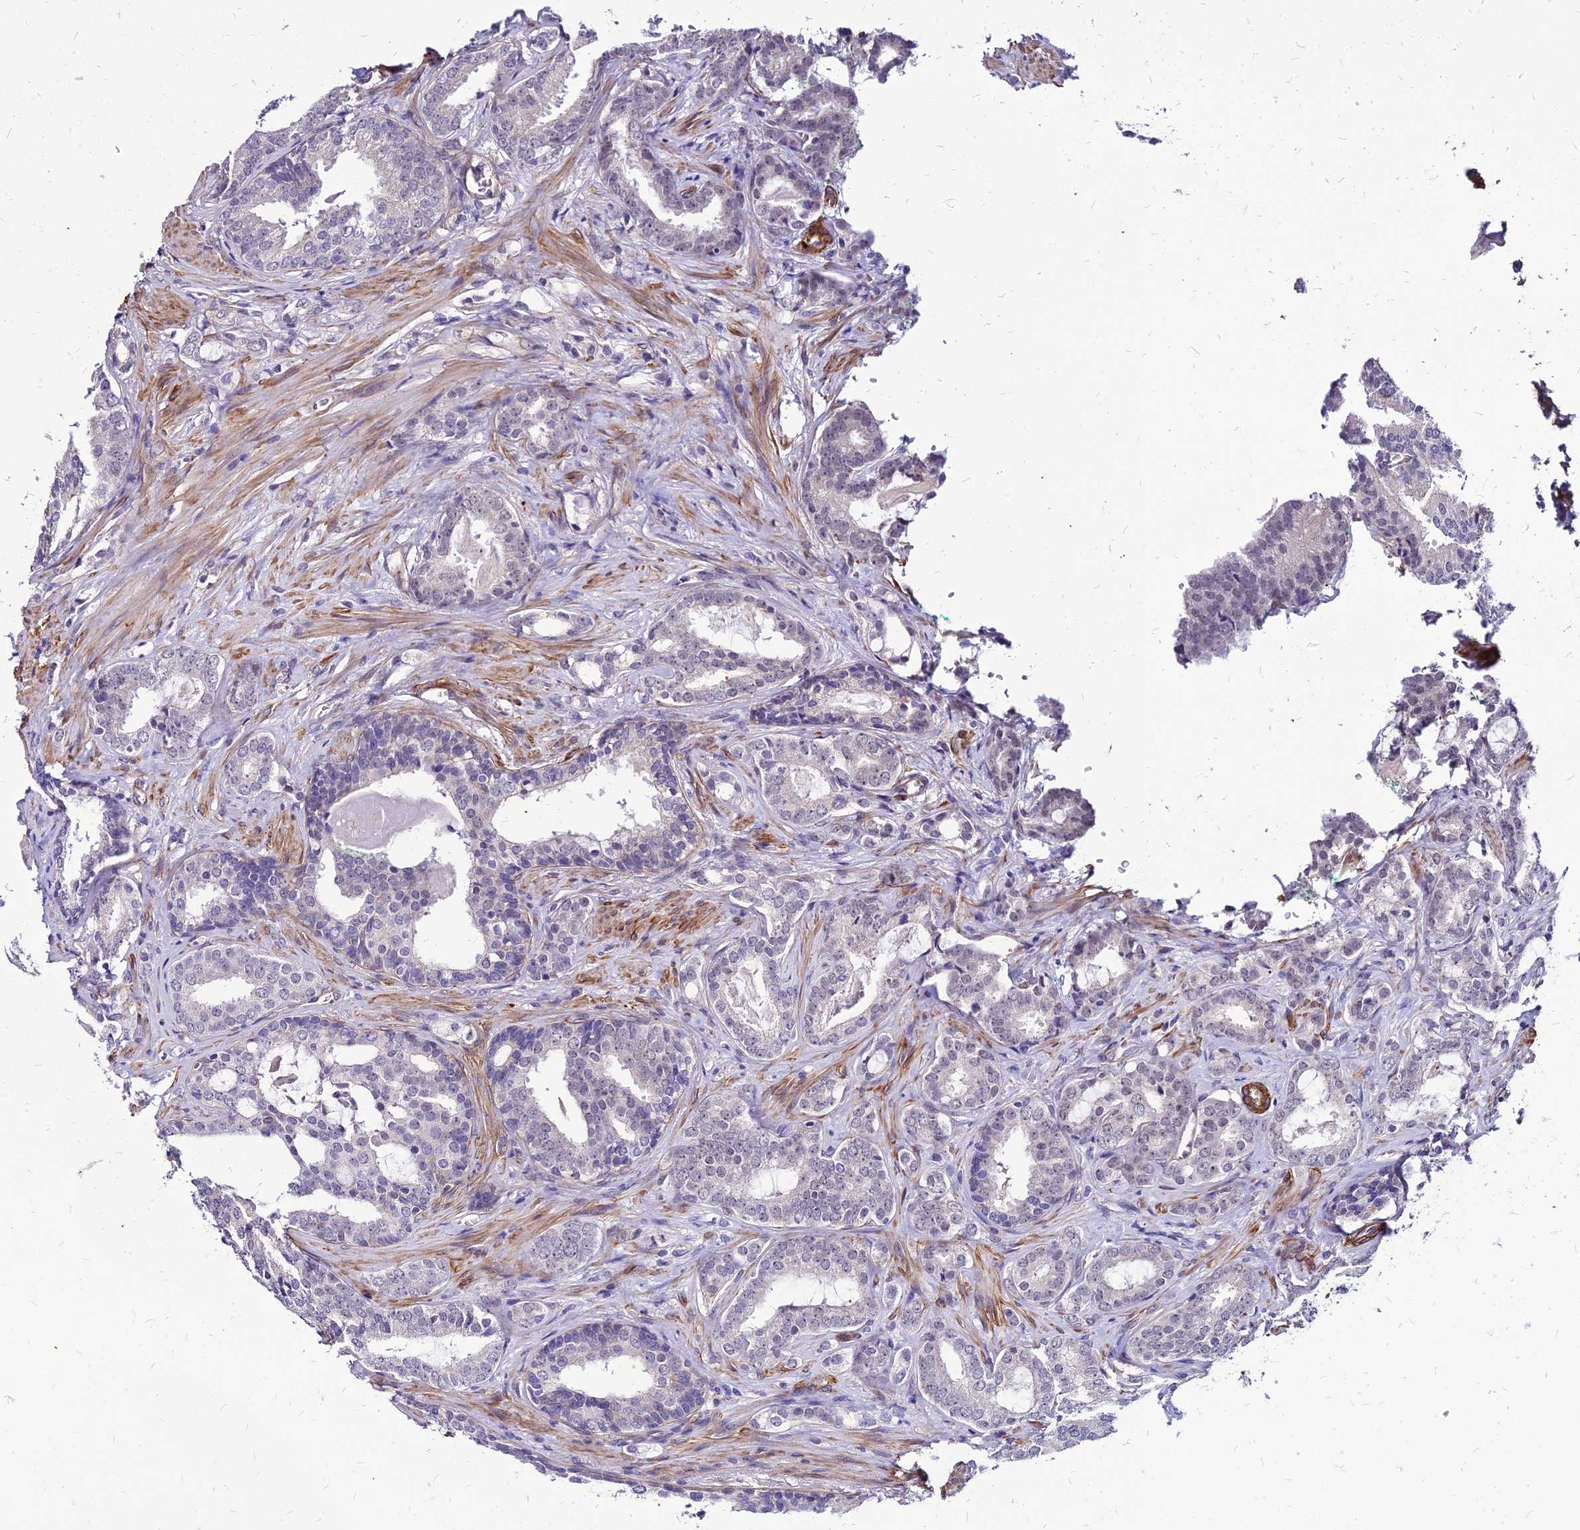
{"staining": {"intensity": "negative", "quantity": "none", "location": "none"}, "tissue": "prostate cancer", "cell_type": "Tumor cells", "image_type": "cancer", "snomed": [{"axis": "morphology", "description": "Adenocarcinoma, High grade"}, {"axis": "topography", "description": "Prostate"}], "caption": "IHC histopathology image of neoplastic tissue: human high-grade adenocarcinoma (prostate) stained with DAB (3,3'-diaminobenzidine) demonstrates no significant protein expression in tumor cells.", "gene": "YEATS2", "patient": {"sex": "male", "age": 63}}